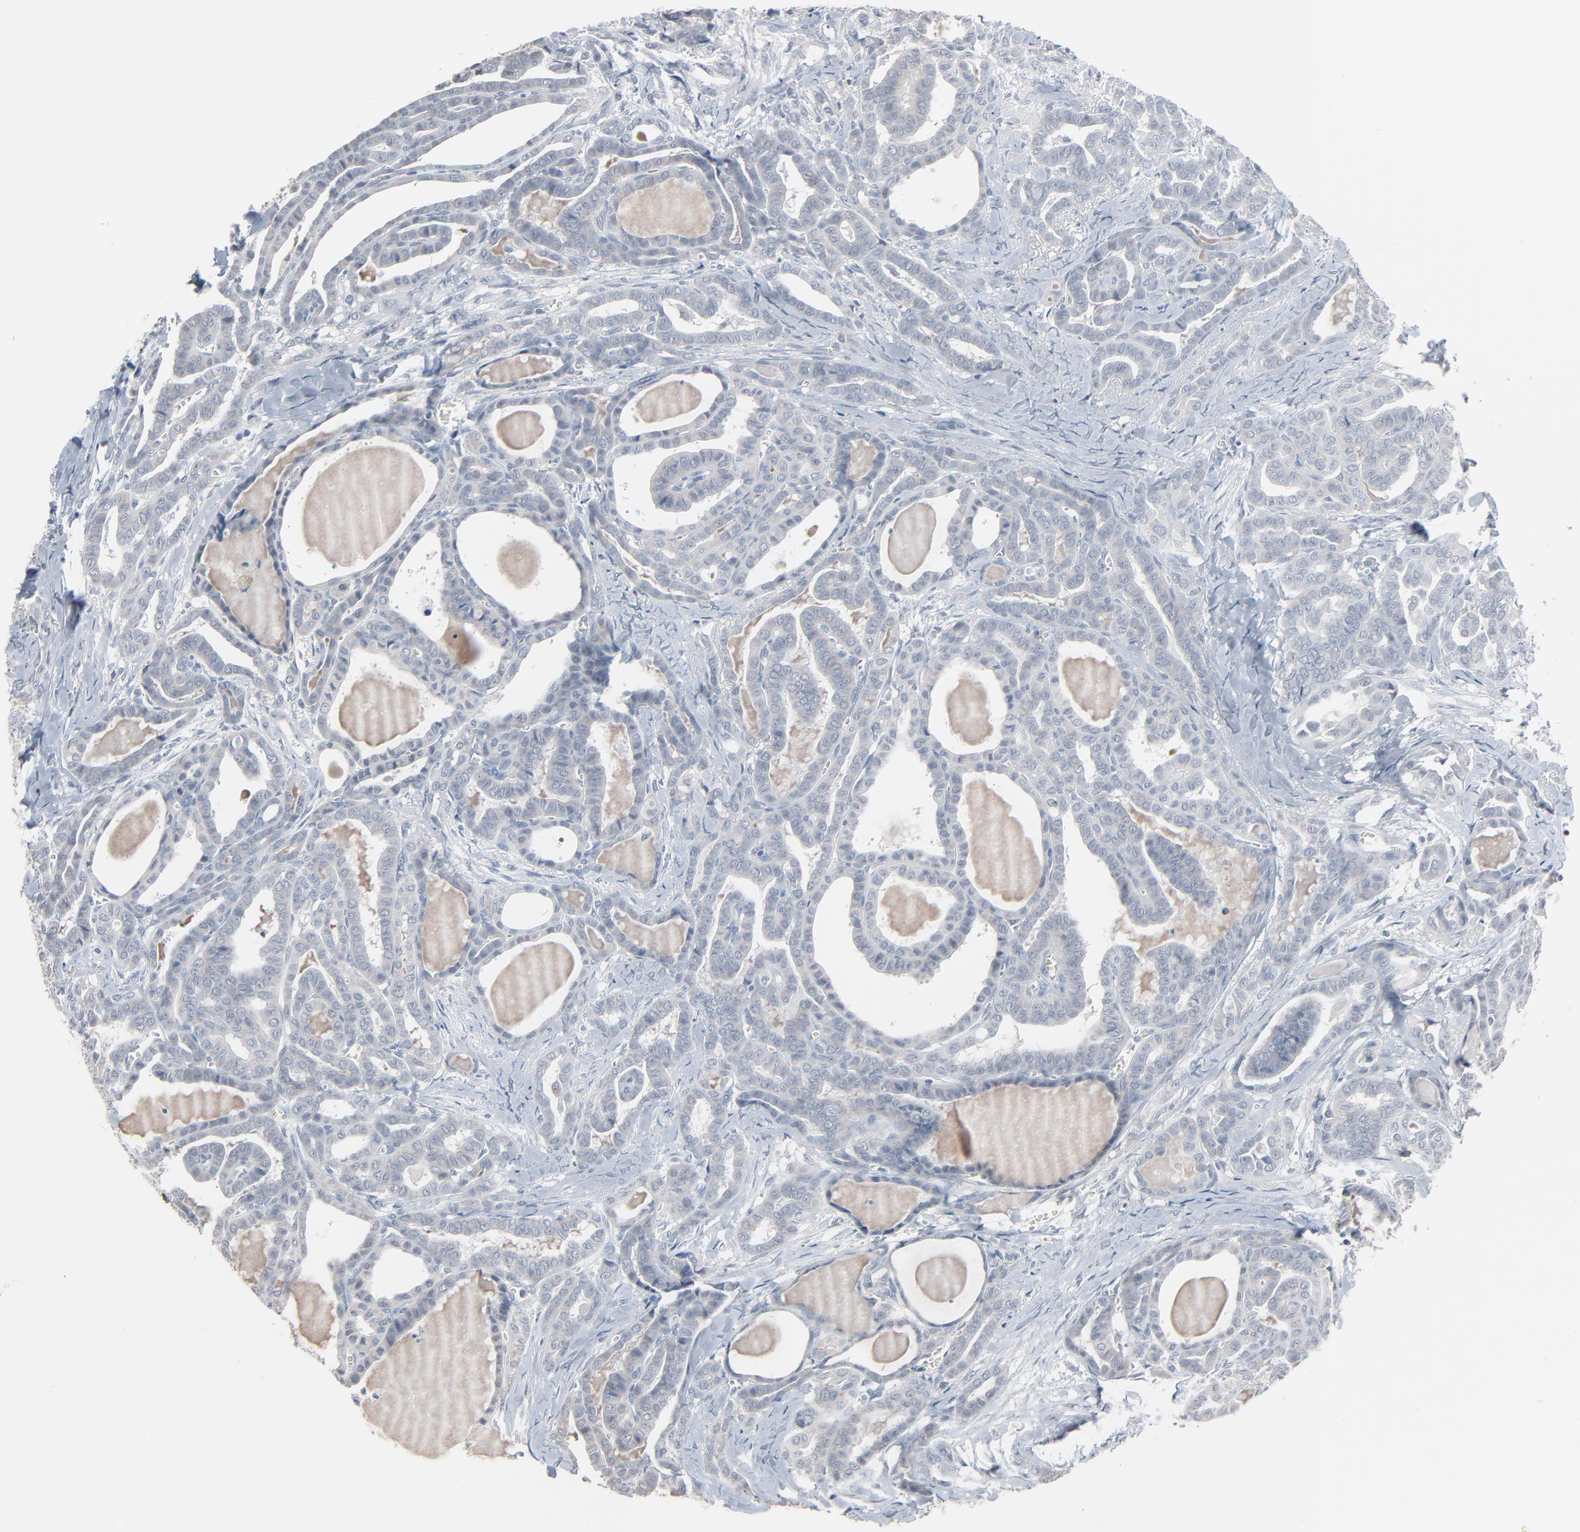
{"staining": {"intensity": "weak", "quantity": "<25%", "location": "cytoplasmic/membranous"}, "tissue": "thyroid cancer", "cell_type": "Tumor cells", "image_type": "cancer", "snomed": [{"axis": "morphology", "description": "Carcinoma, NOS"}, {"axis": "topography", "description": "Thyroid gland"}], "caption": "Carcinoma (thyroid) stained for a protein using IHC shows no staining tumor cells.", "gene": "SAGE1", "patient": {"sex": "female", "age": 91}}